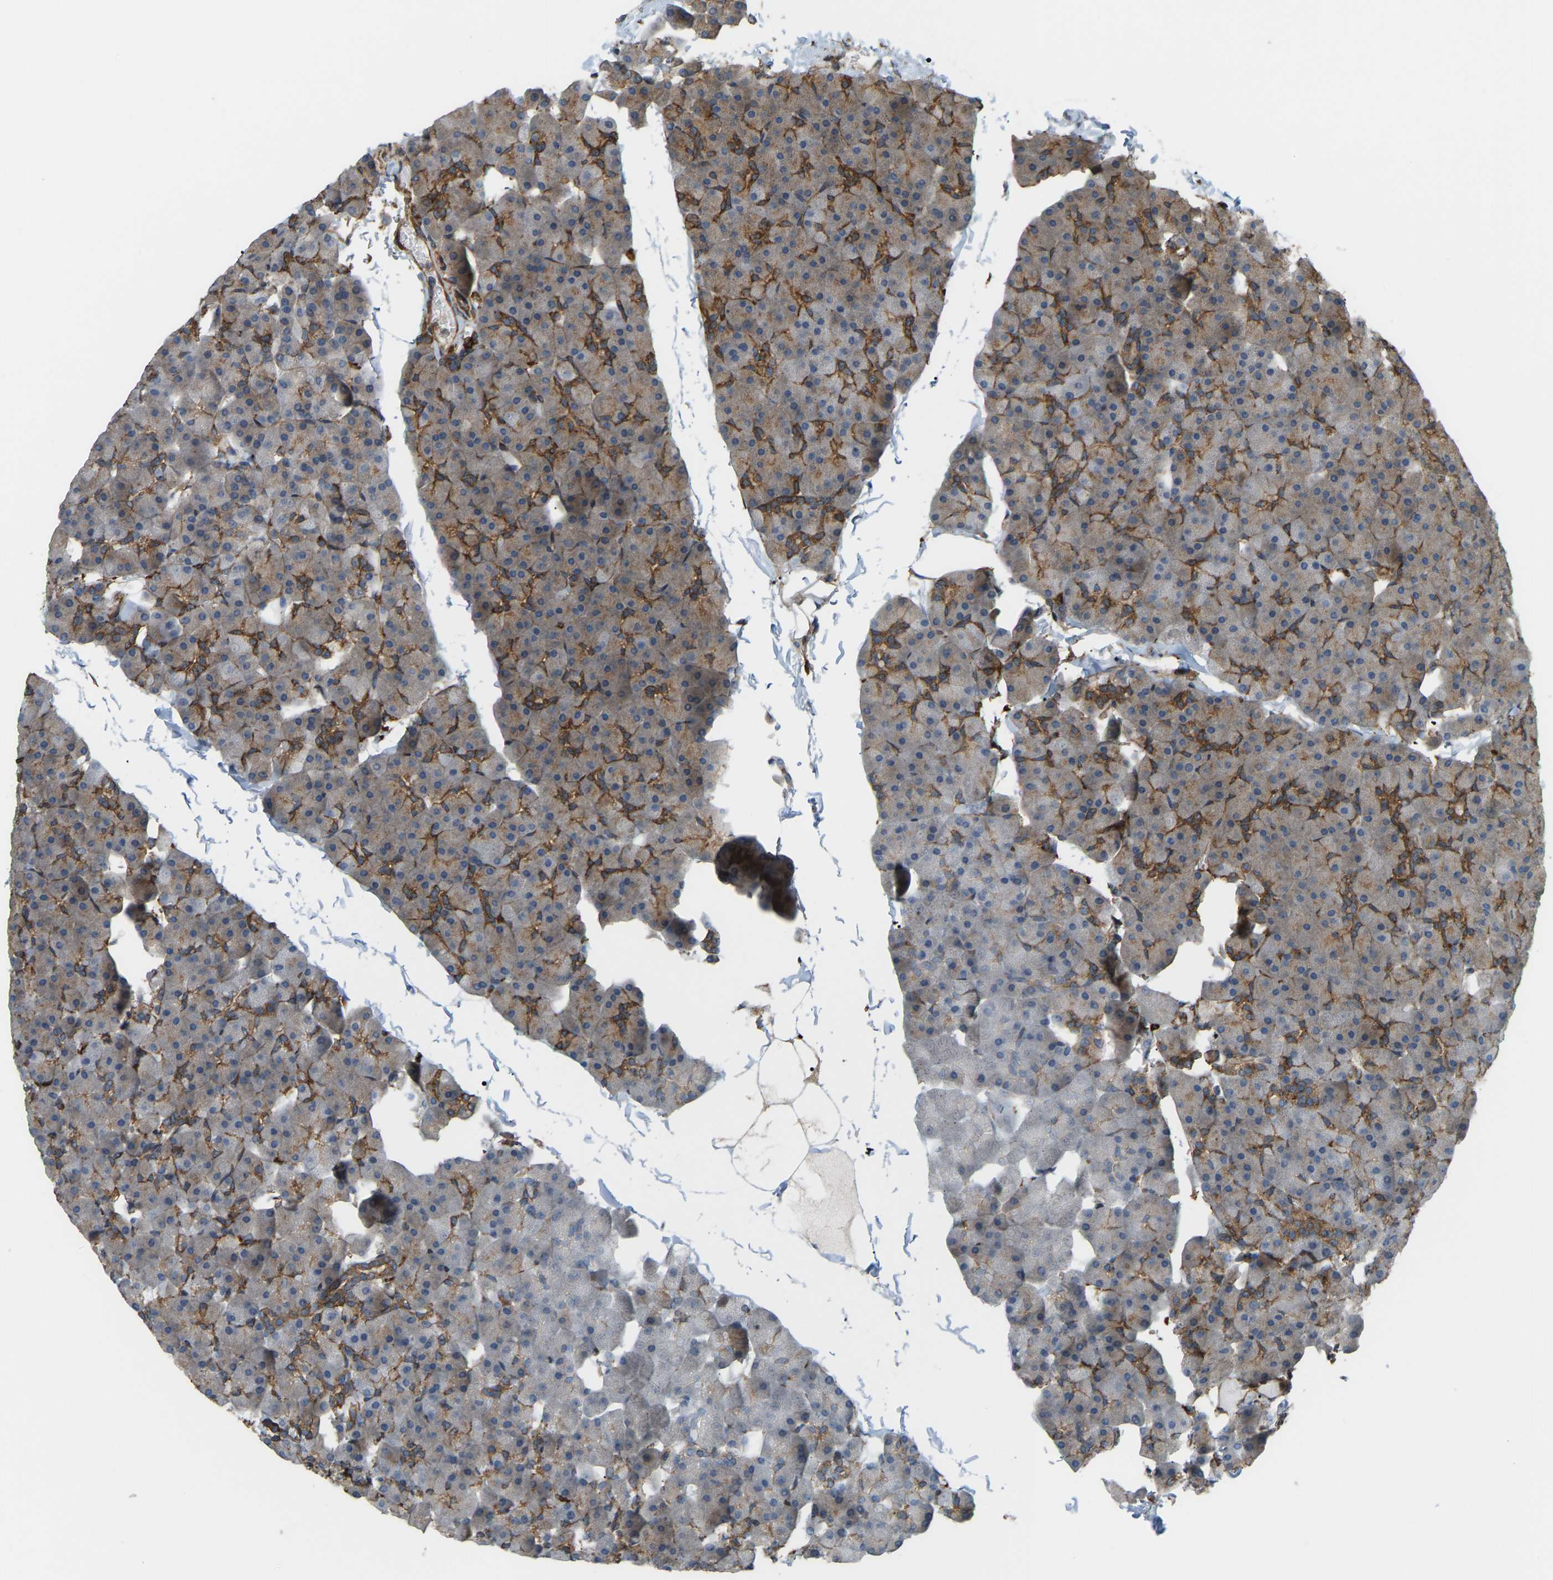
{"staining": {"intensity": "moderate", "quantity": "25%-75%", "location": "cytoplasmic/membranous"}, "tissue": "pancreas", "cell_type": "Exocrine glandular cells", "image_type": "normal", "snomed": [{"axis": "morphology", "description": "Normal tissue, NOS"}, {"axis": "topography", "description": "Pancreas"}], "caption": "Moderate cytoplasmic/membranous positivity for a protein is present in approximately 25%-75% of exocrine glandular cells of normal pancreas using immunohistochemistry.", "gene": "PICALM", "patient": {"sex": "male", "age": 35}}